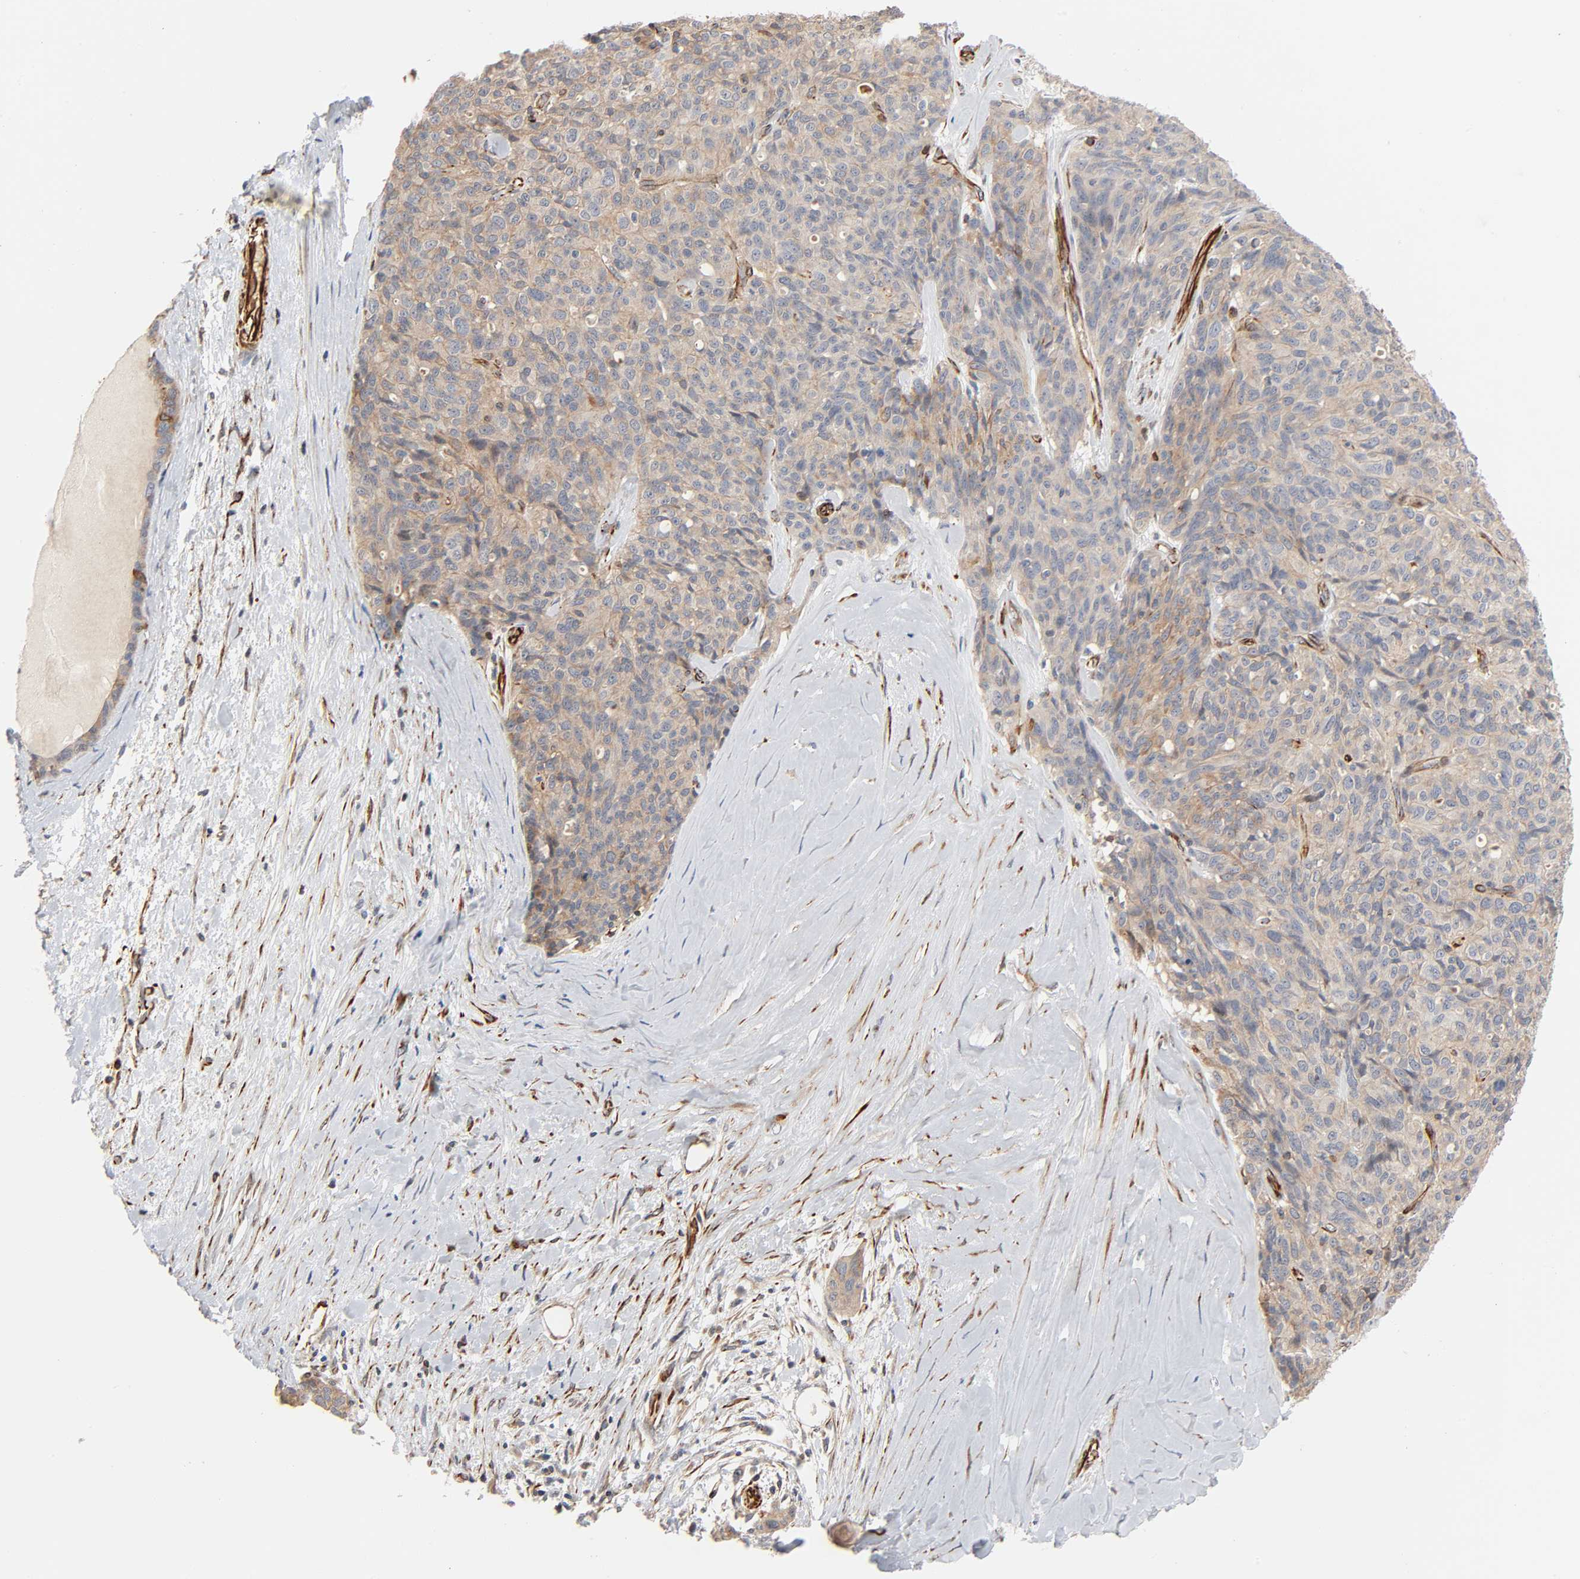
{"staining": {"intensity": "weak", "quantity": ">75%", "location": "cytoplasmic/membranous"}, "tissue": "ovarian cancer", "cell_type": "Tumor cells", "image_type": "cancer", "snomed": [{"axis": "morphology", "description": "Carcinoma, endometroid"}, {"axis": "topography", "description": "Ovary"}], "caption": "This micrograph demonstrates ovarian endometroid carcinoma stained with IHC to label a protein in brown. The cytoplasmic/membranous of tumor cells show weak positivity for the protein. Nuclei are counter-stained blue.", "gene": "REEP6", "patient": {"sex": "female", "age": 60}}